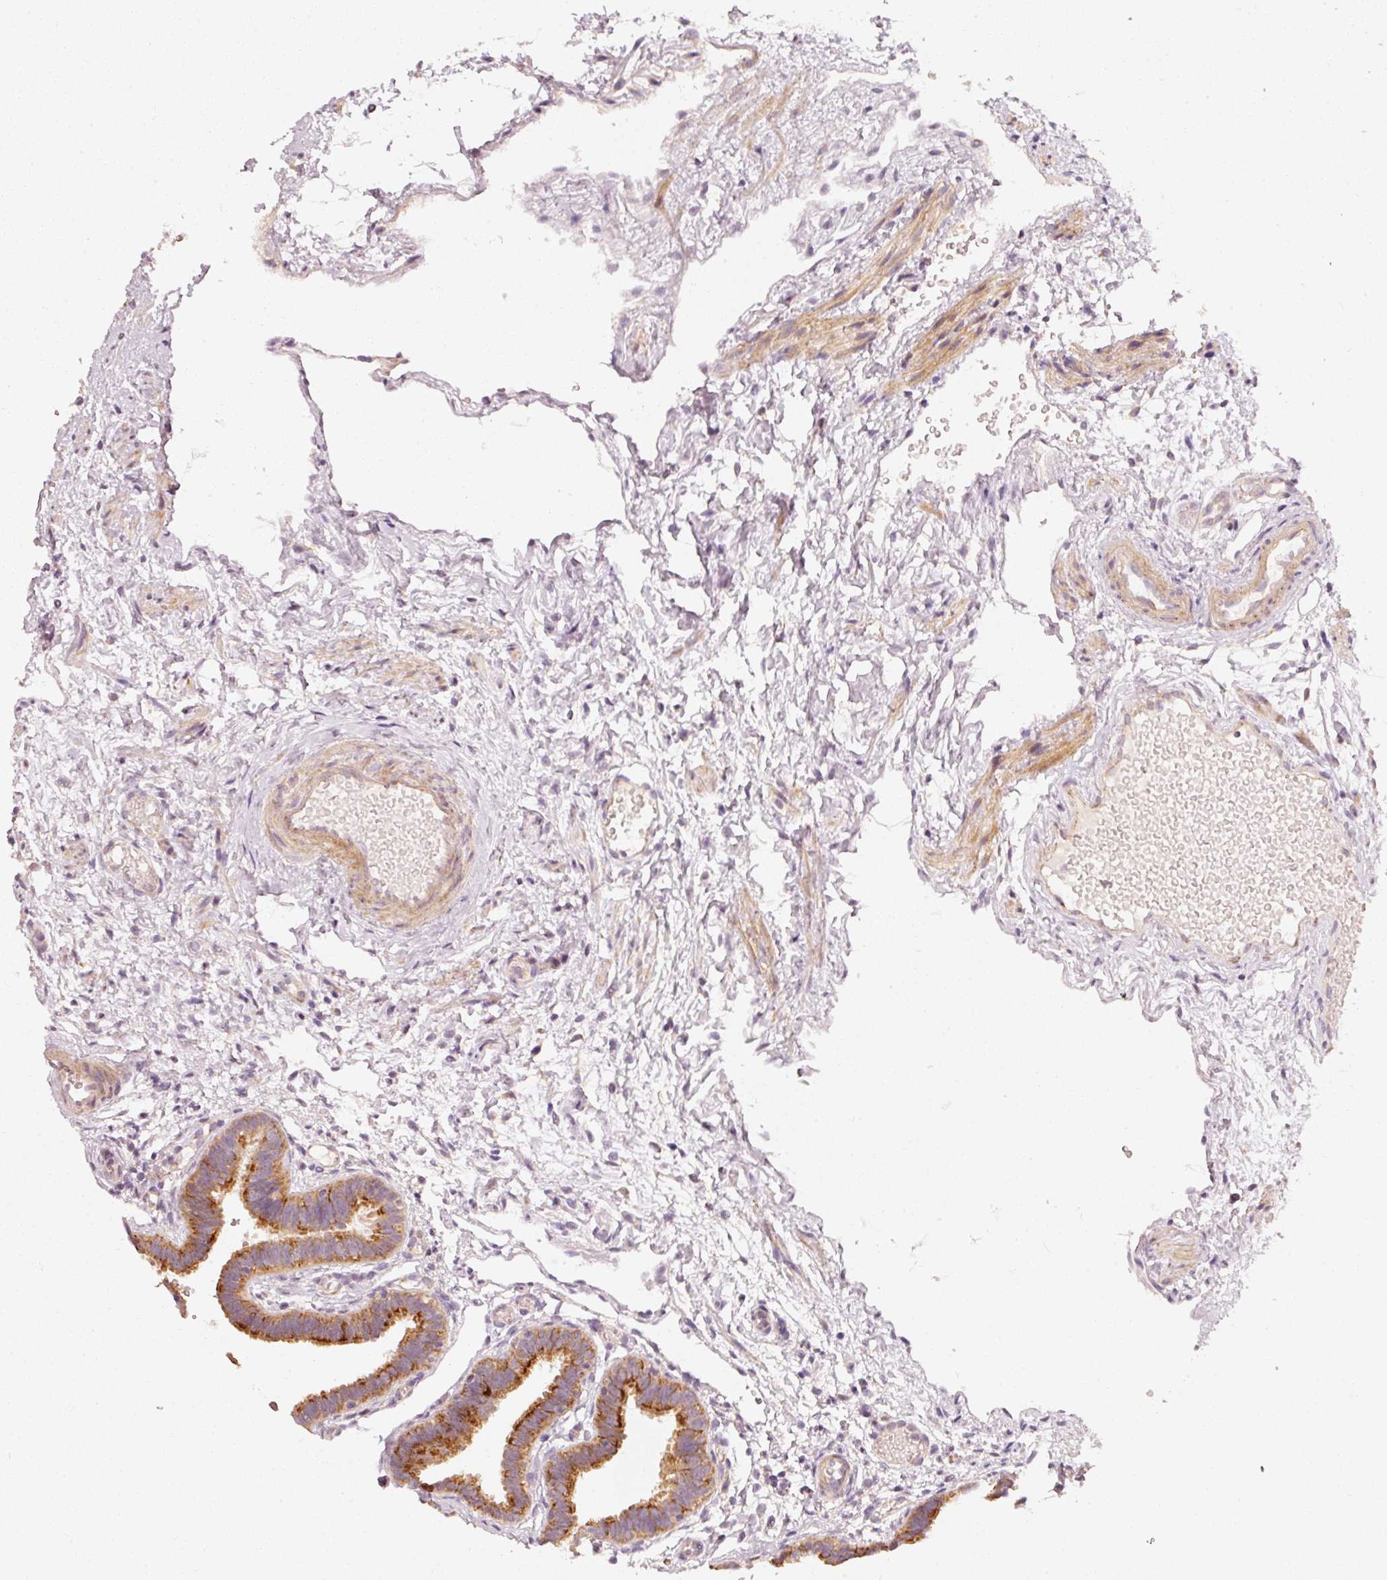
{"staining": {"intensity": "strong", "quantity": "25%-75%", "location": "cytoplasmic/membranous"}, "tissue": "fallopian tube", "cell_type": "Glandular cells", "image_type": "normal", "snomed": [{"axis": "morphology", "description": "Normal tissue, NOS"}, {"axis": "topography", "description": "Fallopian tube"}], "caption": "High-power microscopy captured an IHC image of normal fallopian tube, revealing strong cytoplasmic/membranous staining in approximately 25%-75% of glandular cells. (IHC, brightfield microscopy, high magnification).", "gene": "ARHGAP22", "patient": {"sex": "female", "age": 37}}